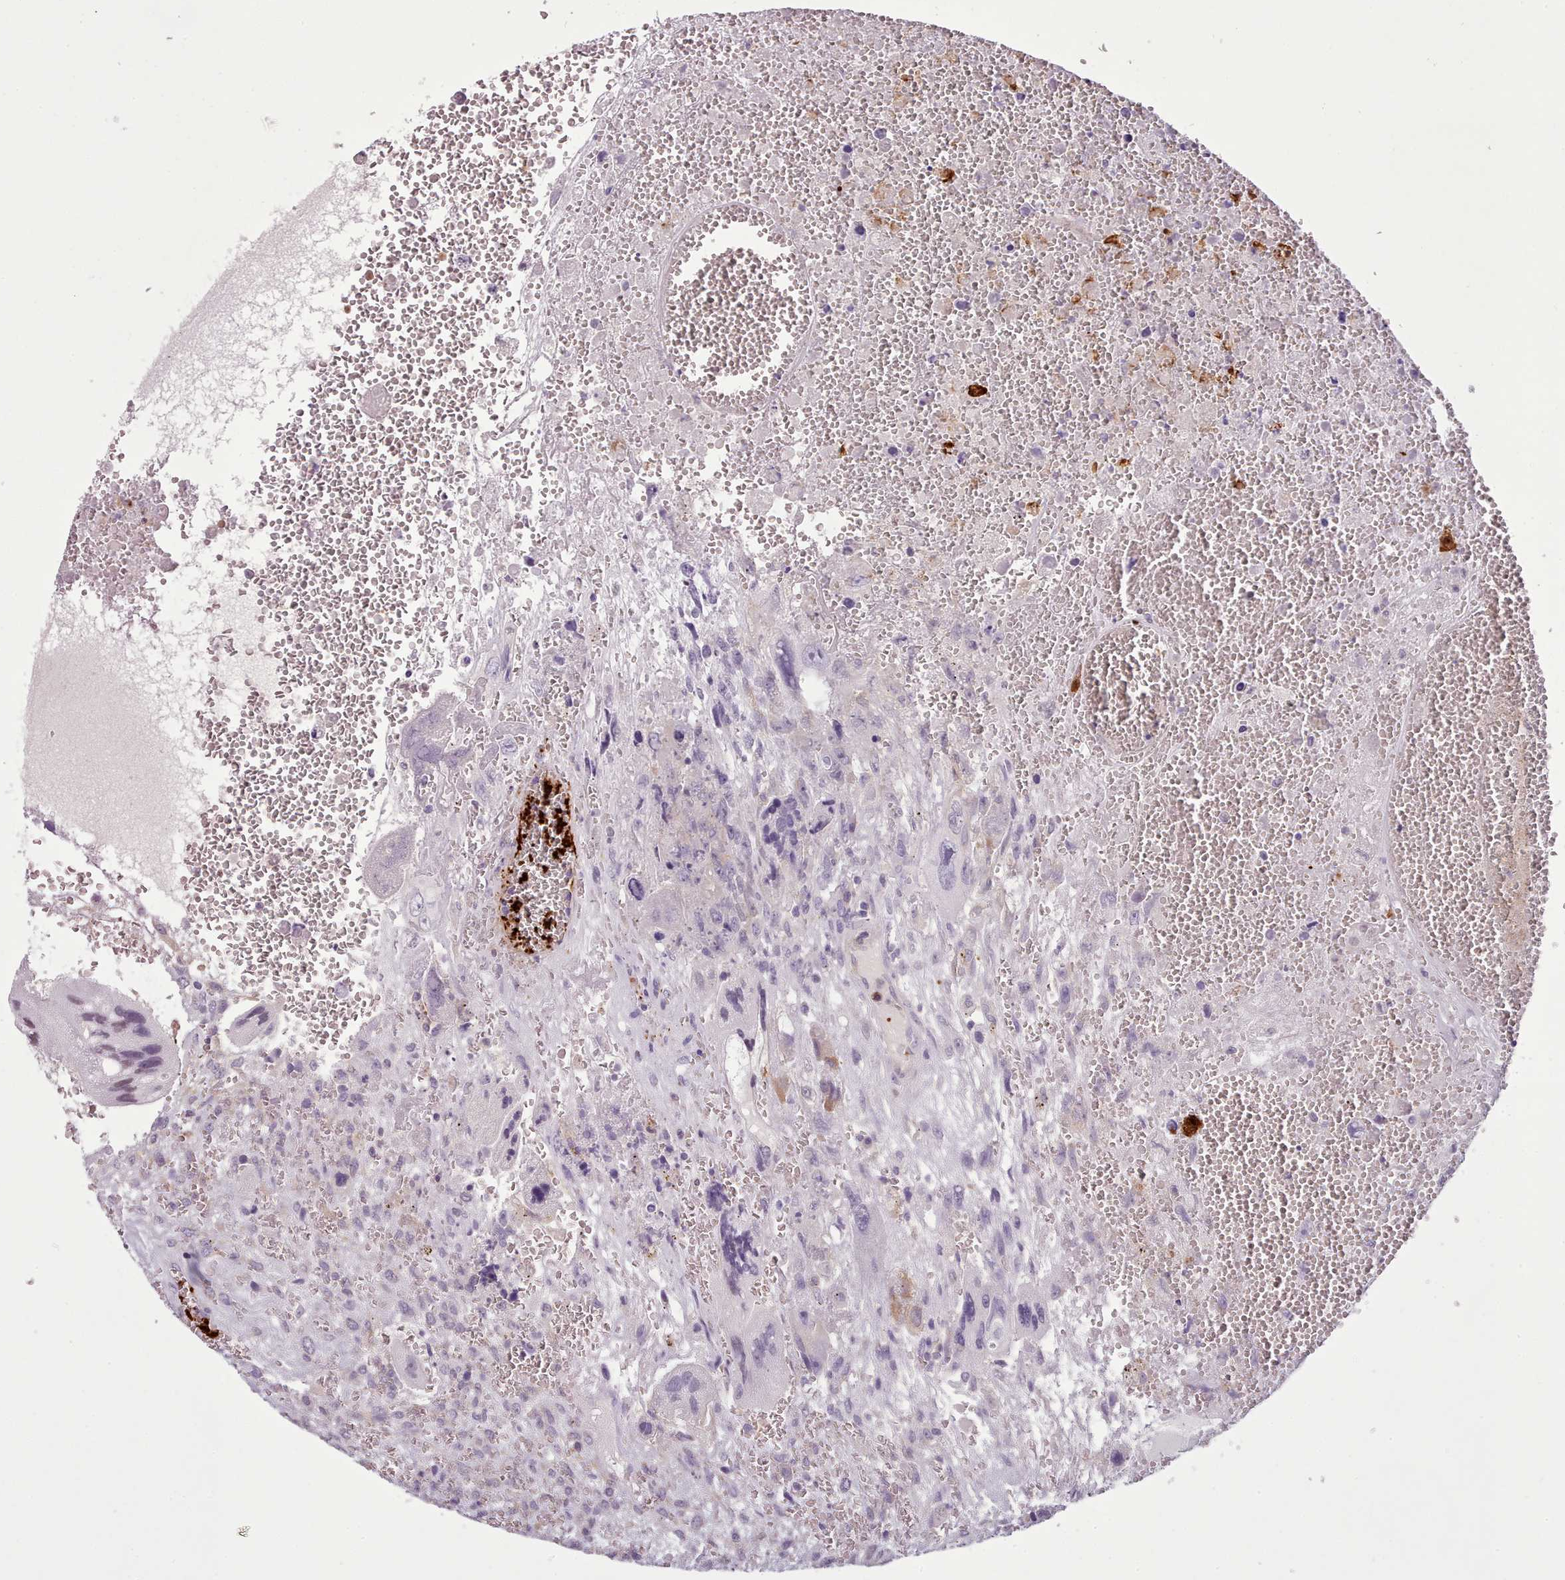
{"staining": {"intensity": "weak", "quantity": "<25%", "location": "nuclear"}, "tissue": "testis cancer", "cell_type": "Tumor cells", "image_type": "cancer", "snomed": [{"axis": "morphology", "description": "Carcinoma, Embryonal, NOS"}, {"axis": "topography", "description": "Testis"}], "caption": "Testis cancer was stained to show a protein in brown. There is no significant positivity in tumor cells.", "gene": "NDST2", "patient": {"sex": "male", "age": 28}}